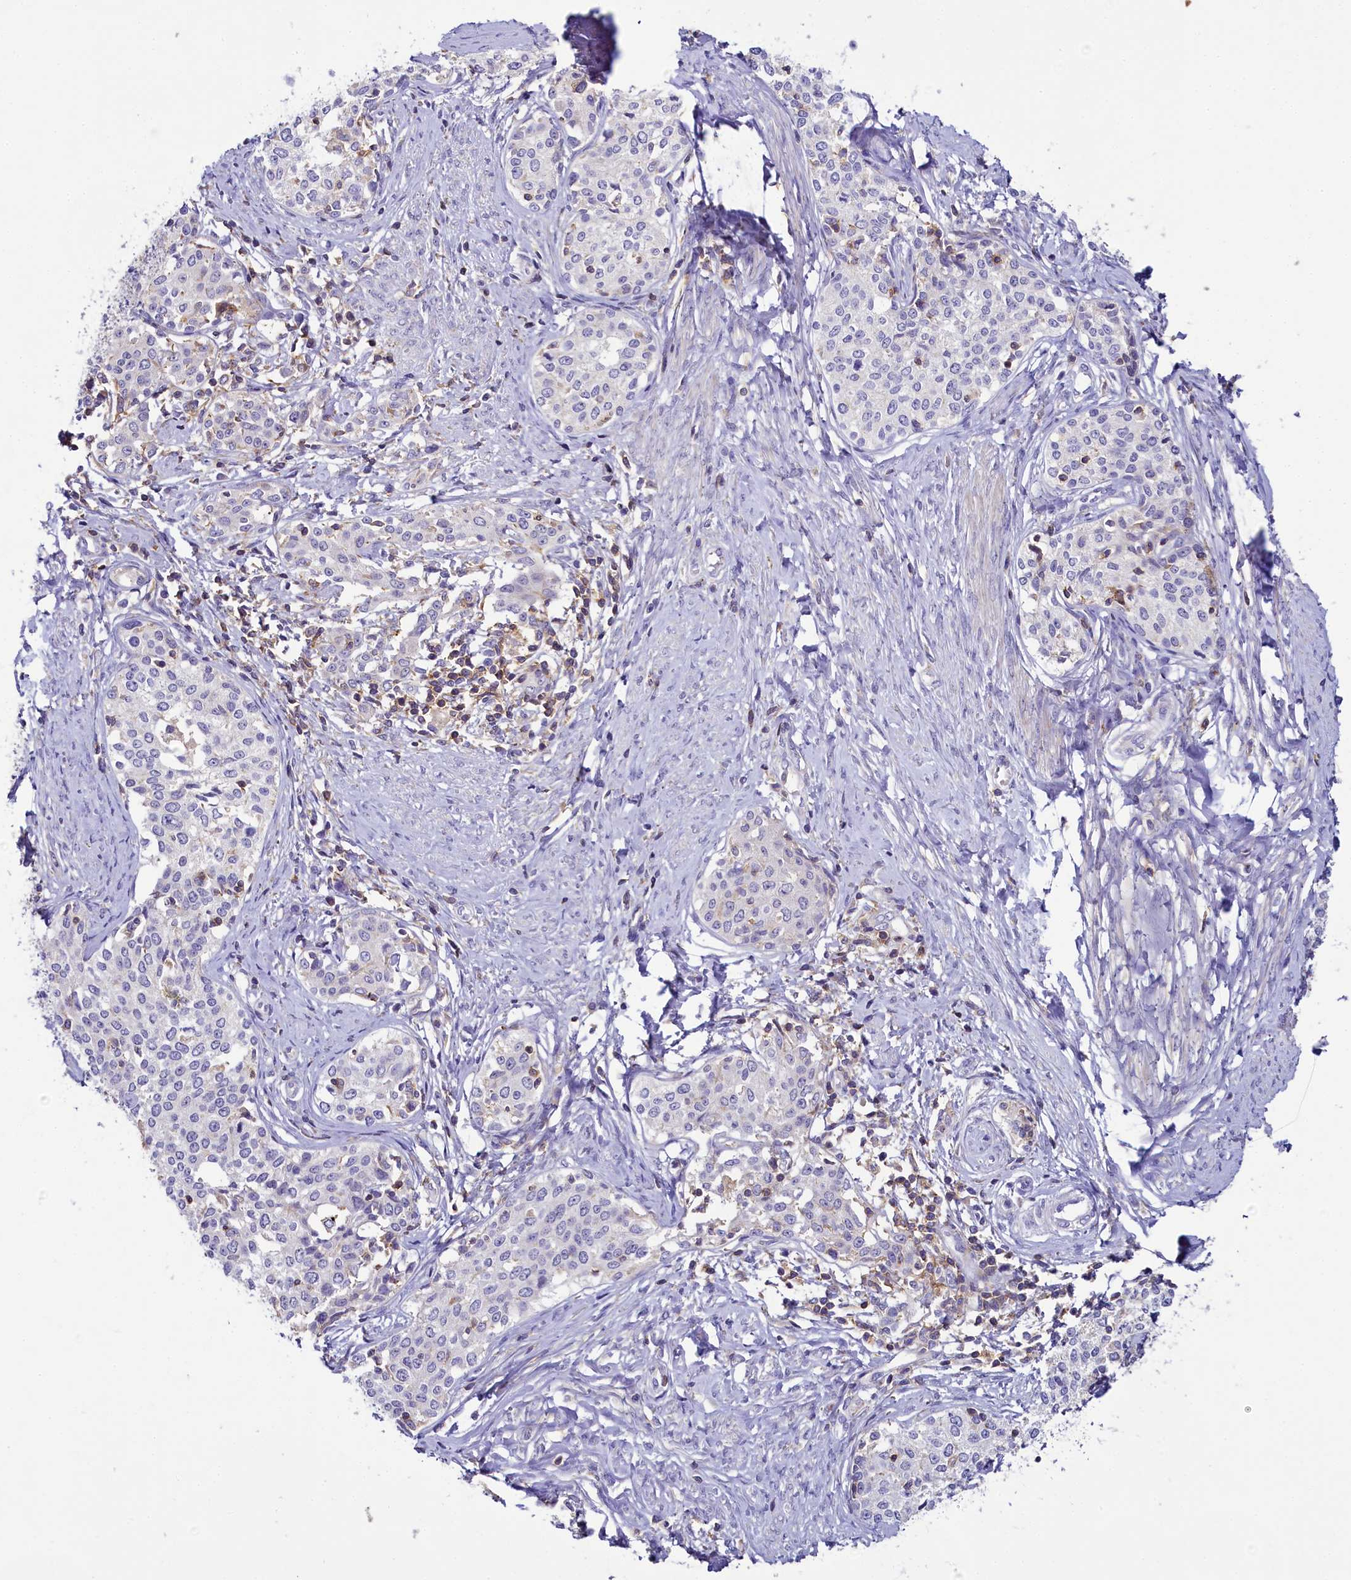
{"staining": {"intensity": "negative", "quantity": "none", "location": "none"}, "tissue": "cervical cancer", "cell_type": "Tumor cells", "image_type": "cancer", "snomed": [{"axis": "morphology", "description": "Squamous cell carcinoma, NOS"}, {"axis": "morphology", "description": "Adenocarcinoma, NOS"}, {"axis": "topography", "description": "Cervix"}], "caption": "The immunohistochemistry (IHC) image has no significant positivity in tumor cells of cervical adenocarcinoma tissue. (IHC, brightfield microscopy, high magnification).", "gene": "FGFR2", "patient": {"sex": "female", "age": 52}}